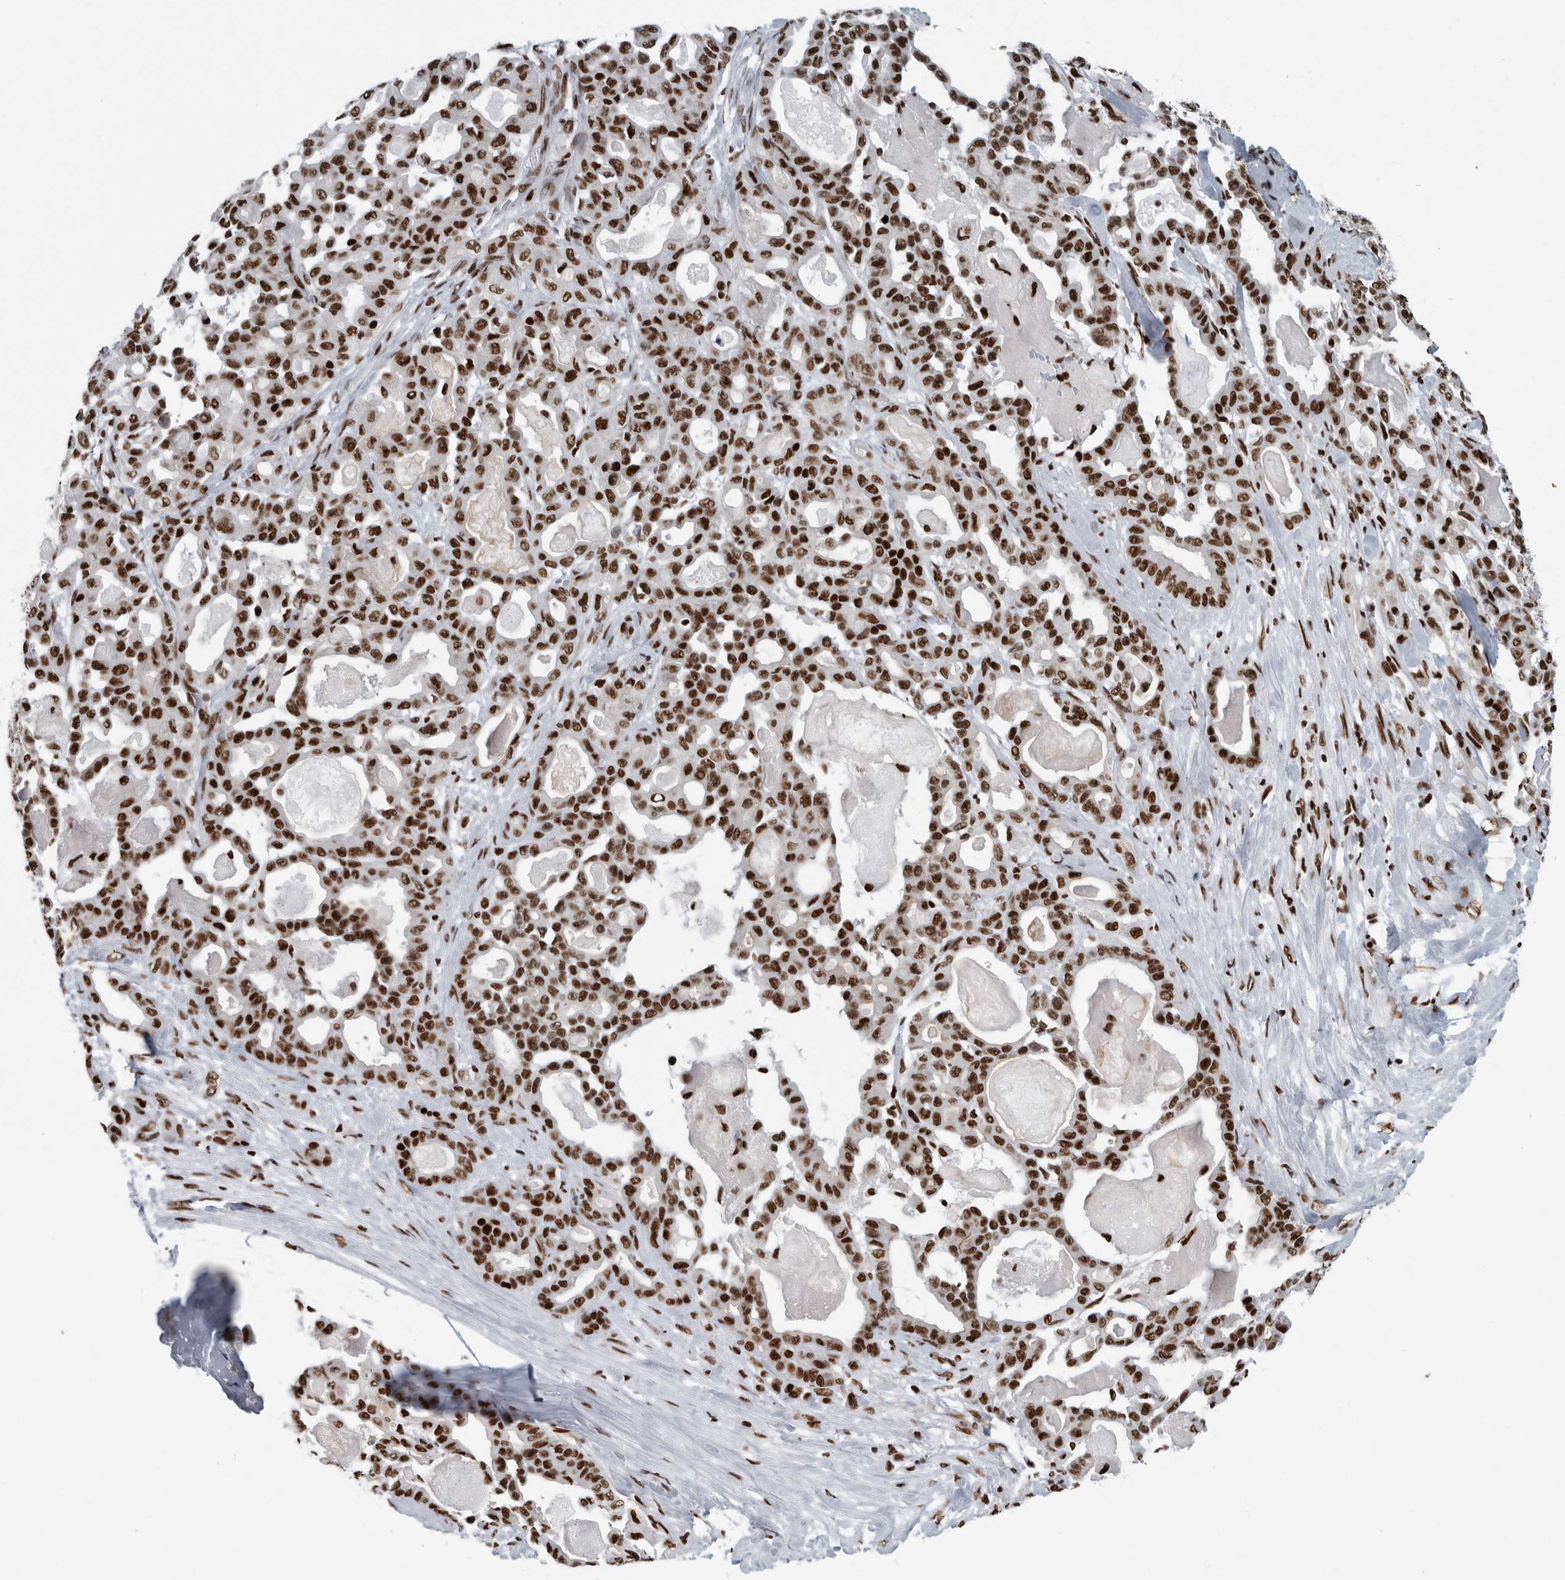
{"staining": {"intensity": "strong", "quantity": ">75%", "location": "nuclear"}, "tissue": "pancreatic cancer", "cell_type": "Tumor cells", "image_type": "cancer", "snomed": [{"axis": "morphology", "description": "Adenocarcinoma, NOS"}, {"axis": "topography", "description": "Pancreas"}], "caption": "Protein expression analysis of pancreatic cancer demonstrates strong nuclear expression in about >75% of tumor cells.", "gene": "DNMT3A", "patient": {"sex": "male", "age": 63}}